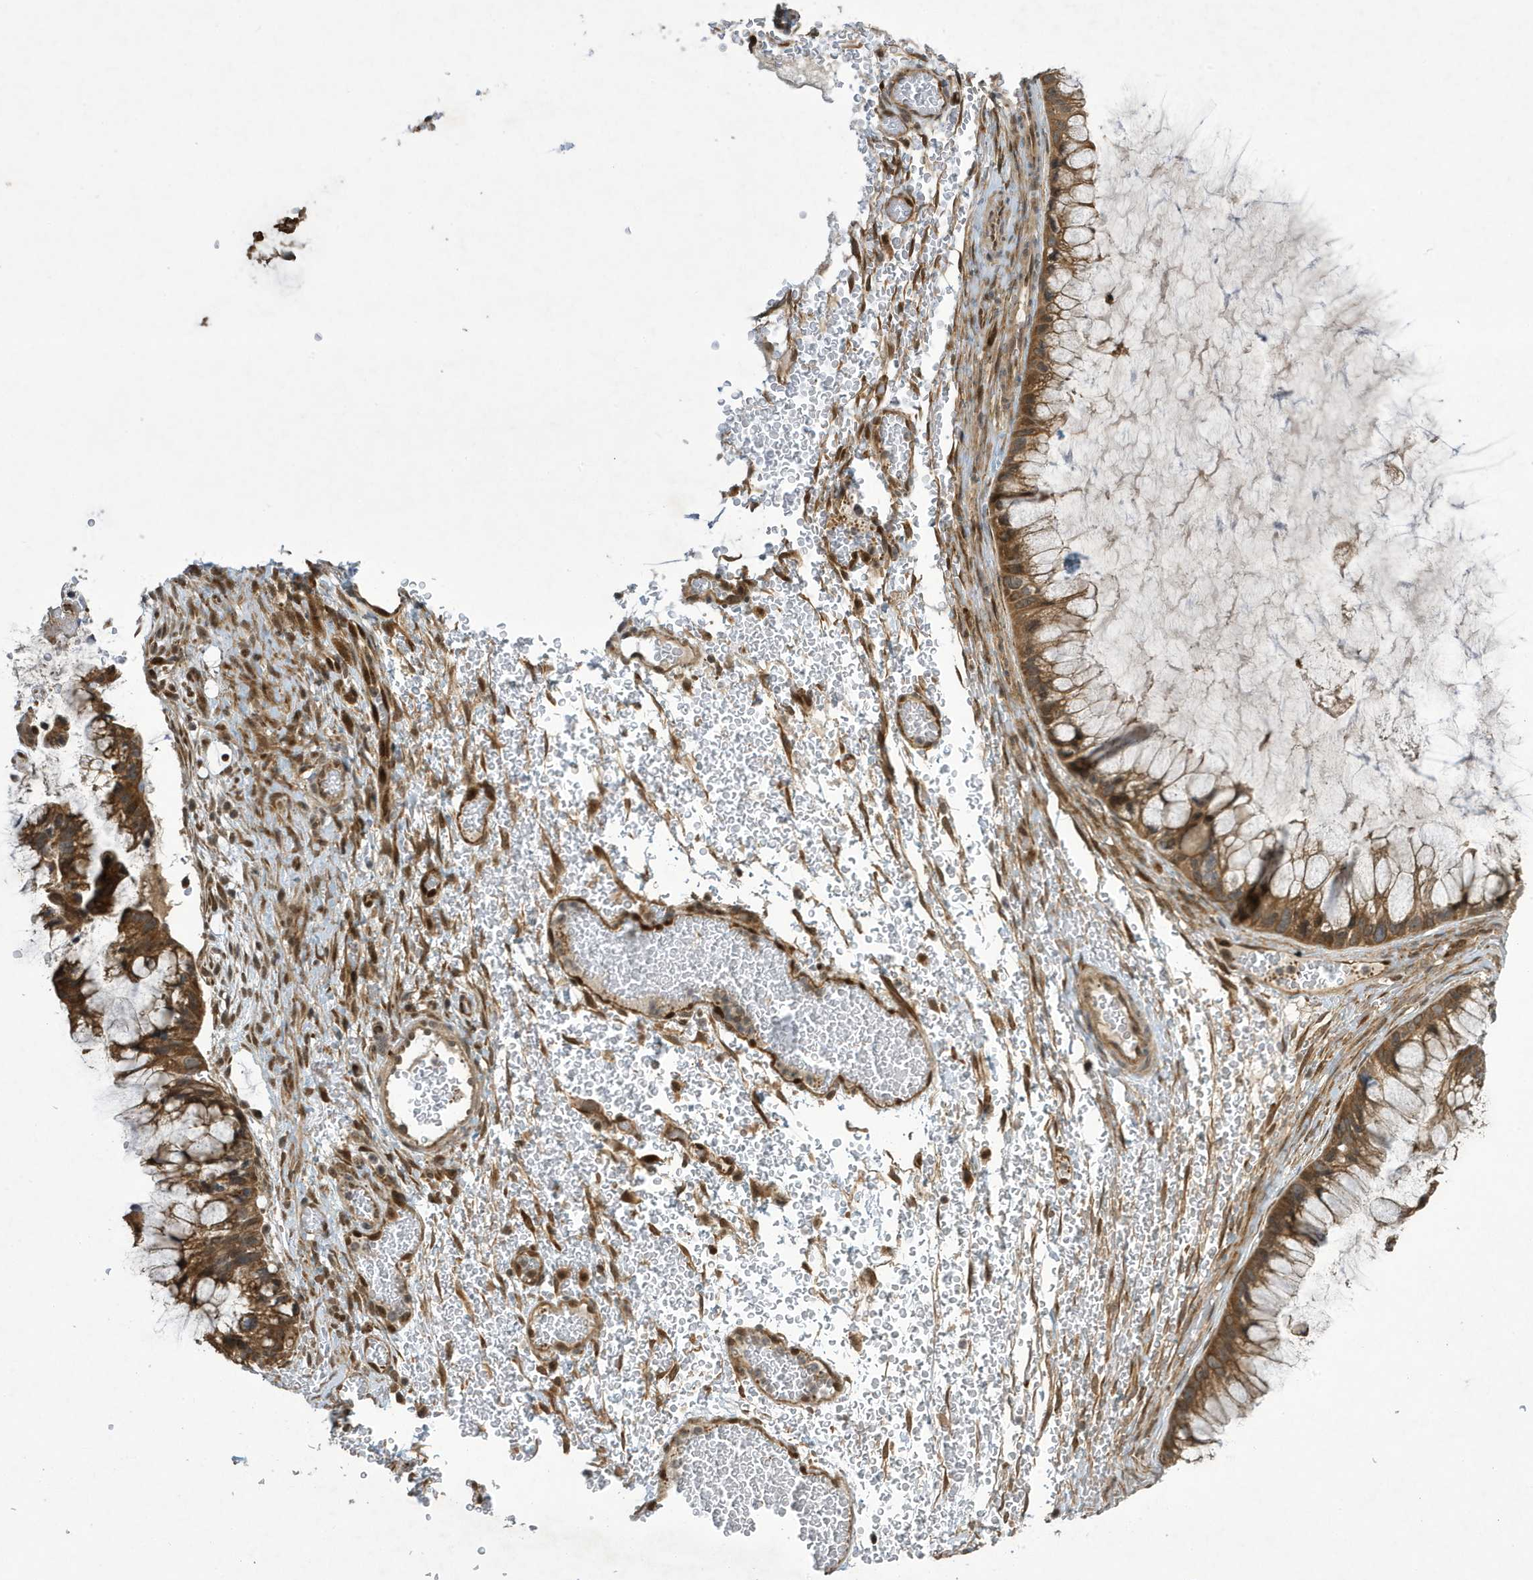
{"staining": {"intensity": "moderate", "quantity": ">75%", "location": "cytoplasmic/membranous"}, "tissue": "ovarian cancer", "cell_type": "Tumor cells", "image_type": "cancer", "snomed": [{"axis": "morphology", "description": "Cystadenocarcinoma, mucinous, NOS"}, {"axis": "topography", "description": "Ovary"}], "caption": "Protein expression analysis of human mucinous cystadenocarcinoma (ovarian) reveals moderate cytoplasmic/membranous staining in about >75% of tumor cells. Using DAB (brown) and hematoxylin (blue) stains, captured at high magnification using brightfield microscopy.", "gene": "NCOA7", "patient": {"sex": "female", "age": 37}}